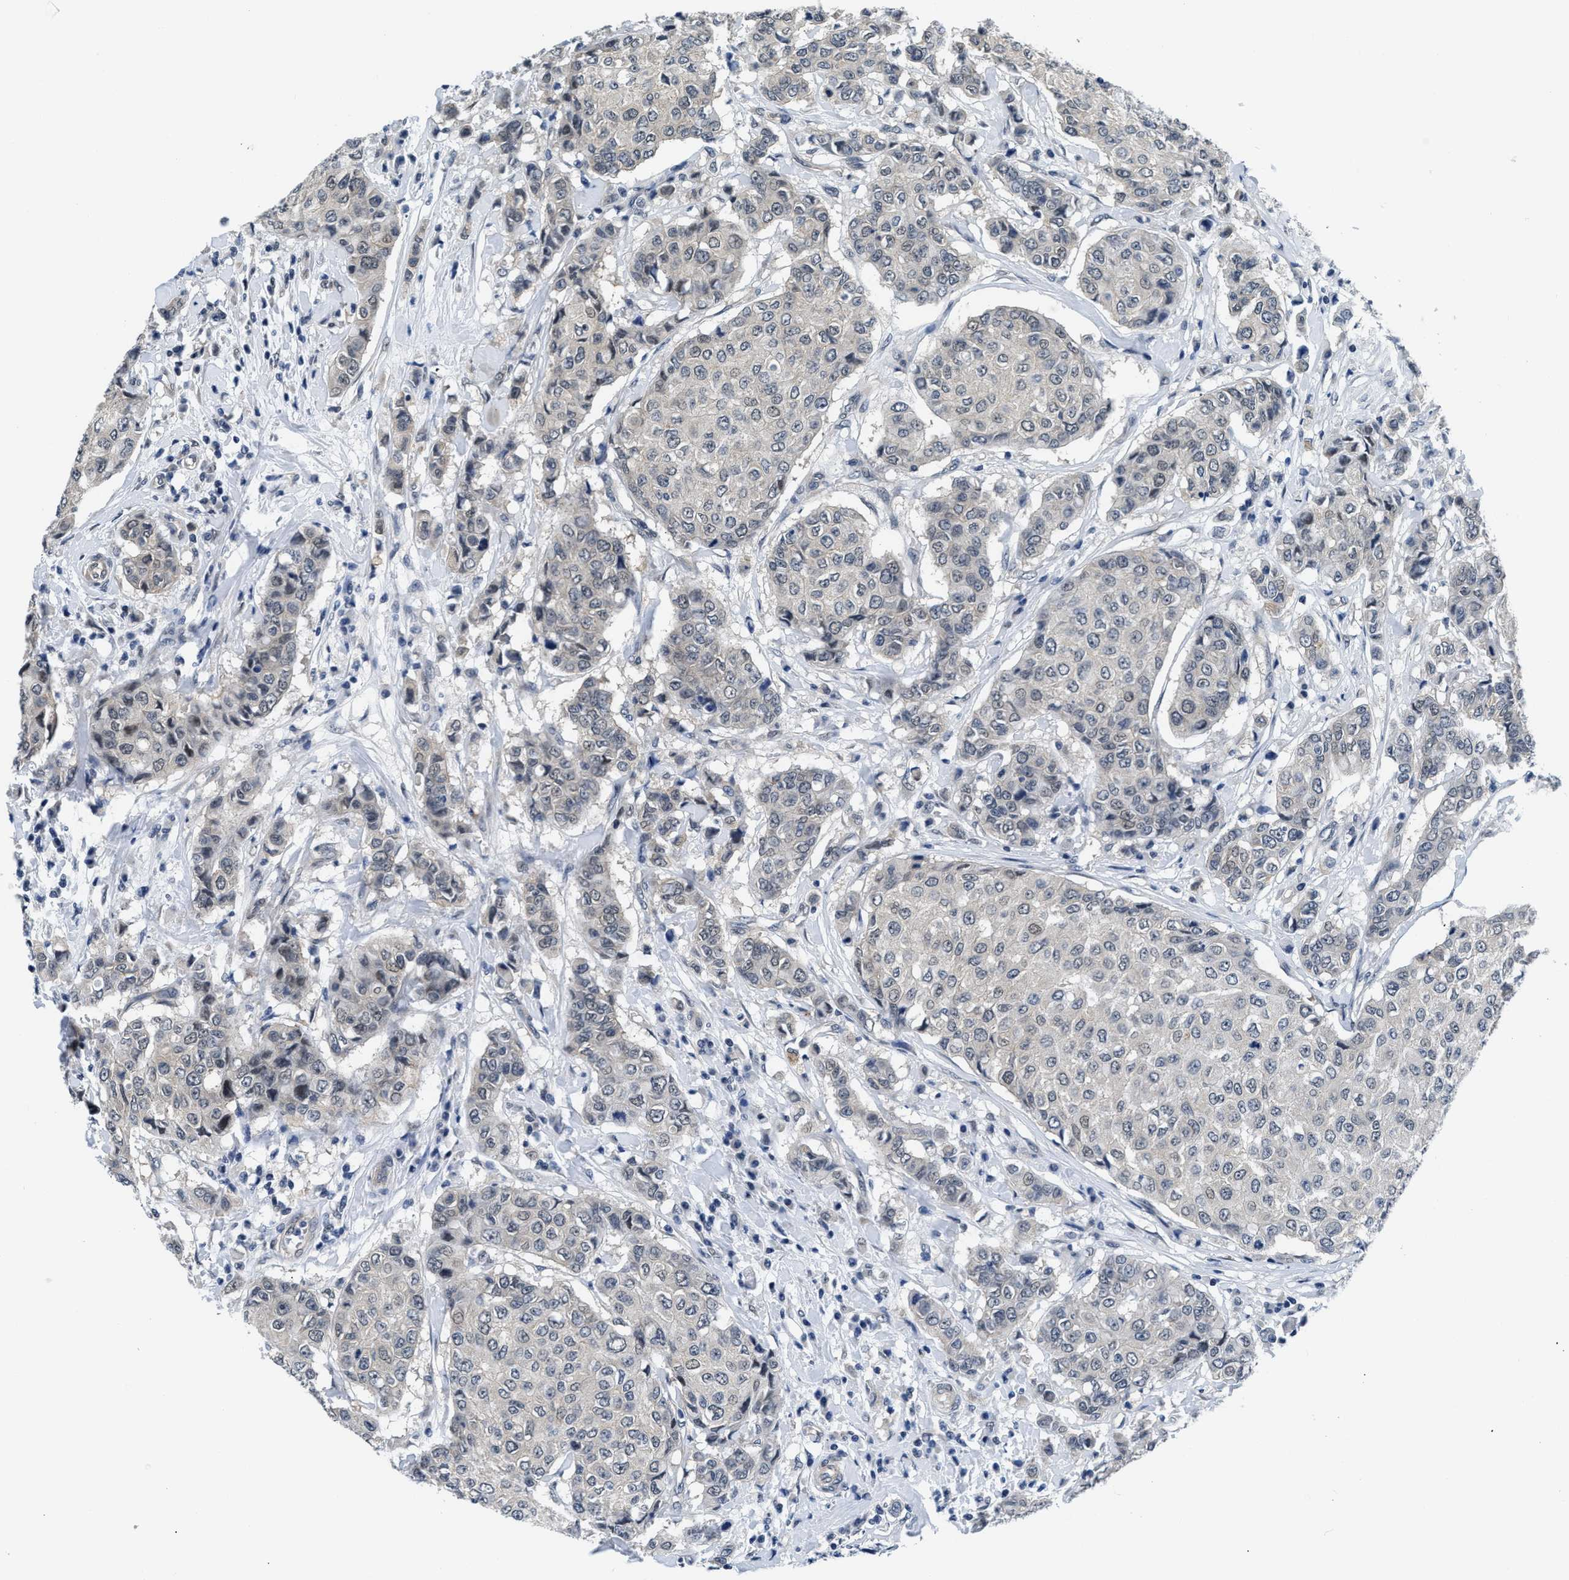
{"staining": {"intensity": "weak", "quantity": "<25%", "location": "cytoplasmic/membranous"}, "tissue": "breast cancer", "cell_type": "Tumor cells", "image_type": "cancer", "snomed": [{"axis": "morphology", "description": "Duct carcinoma"}, {"axis": "topography", "description": "Breast"}], "caption": "Immunohistochemistry (IHC) histopathology image of neoplastic tissue: breast cancer stained with DAB displays no significant protein expression in tumor cells.", "gene": "SMAD4", "patient": {"sex": "female", "age": 27}}